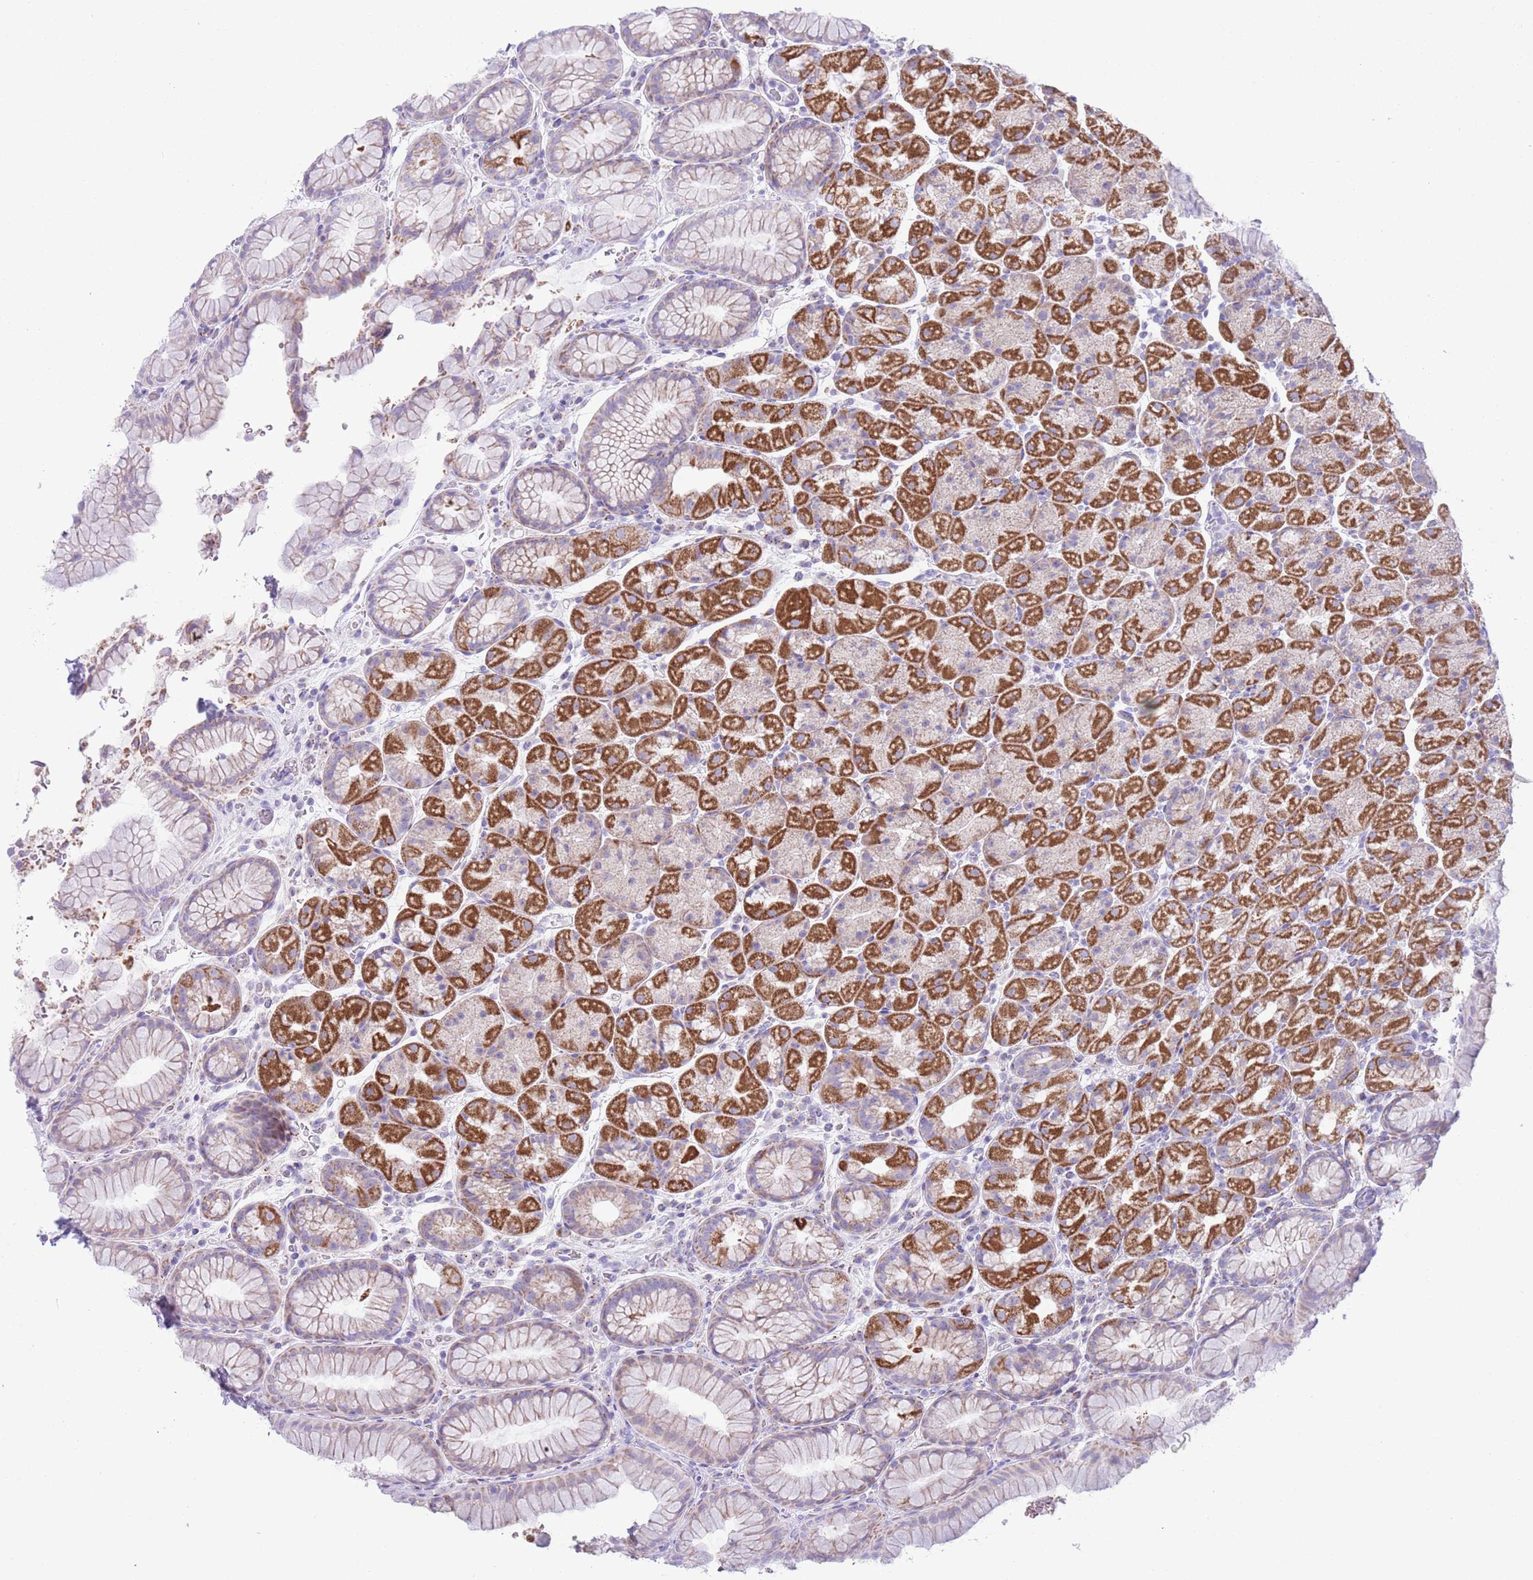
{"staining": {"intensity": "strong", "quantity": "25%-75%", "location": "cytoplasmic/membranous"}, "tissue": "stomach", "cell_type": "Glandular cells", "image_type": "normal", "snomed": [{"axis": "morphology", "description": "Normal tissue, NOS"}, {"axis": "topography", "description": "Stomach, upper"}, {"axis": "topography", "description": "Stomach, lower"}], "caption": "Protein analysis of benign stomach displays strong cytoplasmic/membranous expression in approximately 25%-75% of glandular cells. The protein of interest is shown in brown color, while the nuclei are stained blue.", "gene": "MOCOS", "patient": {"sex": "male", "age": 67}}